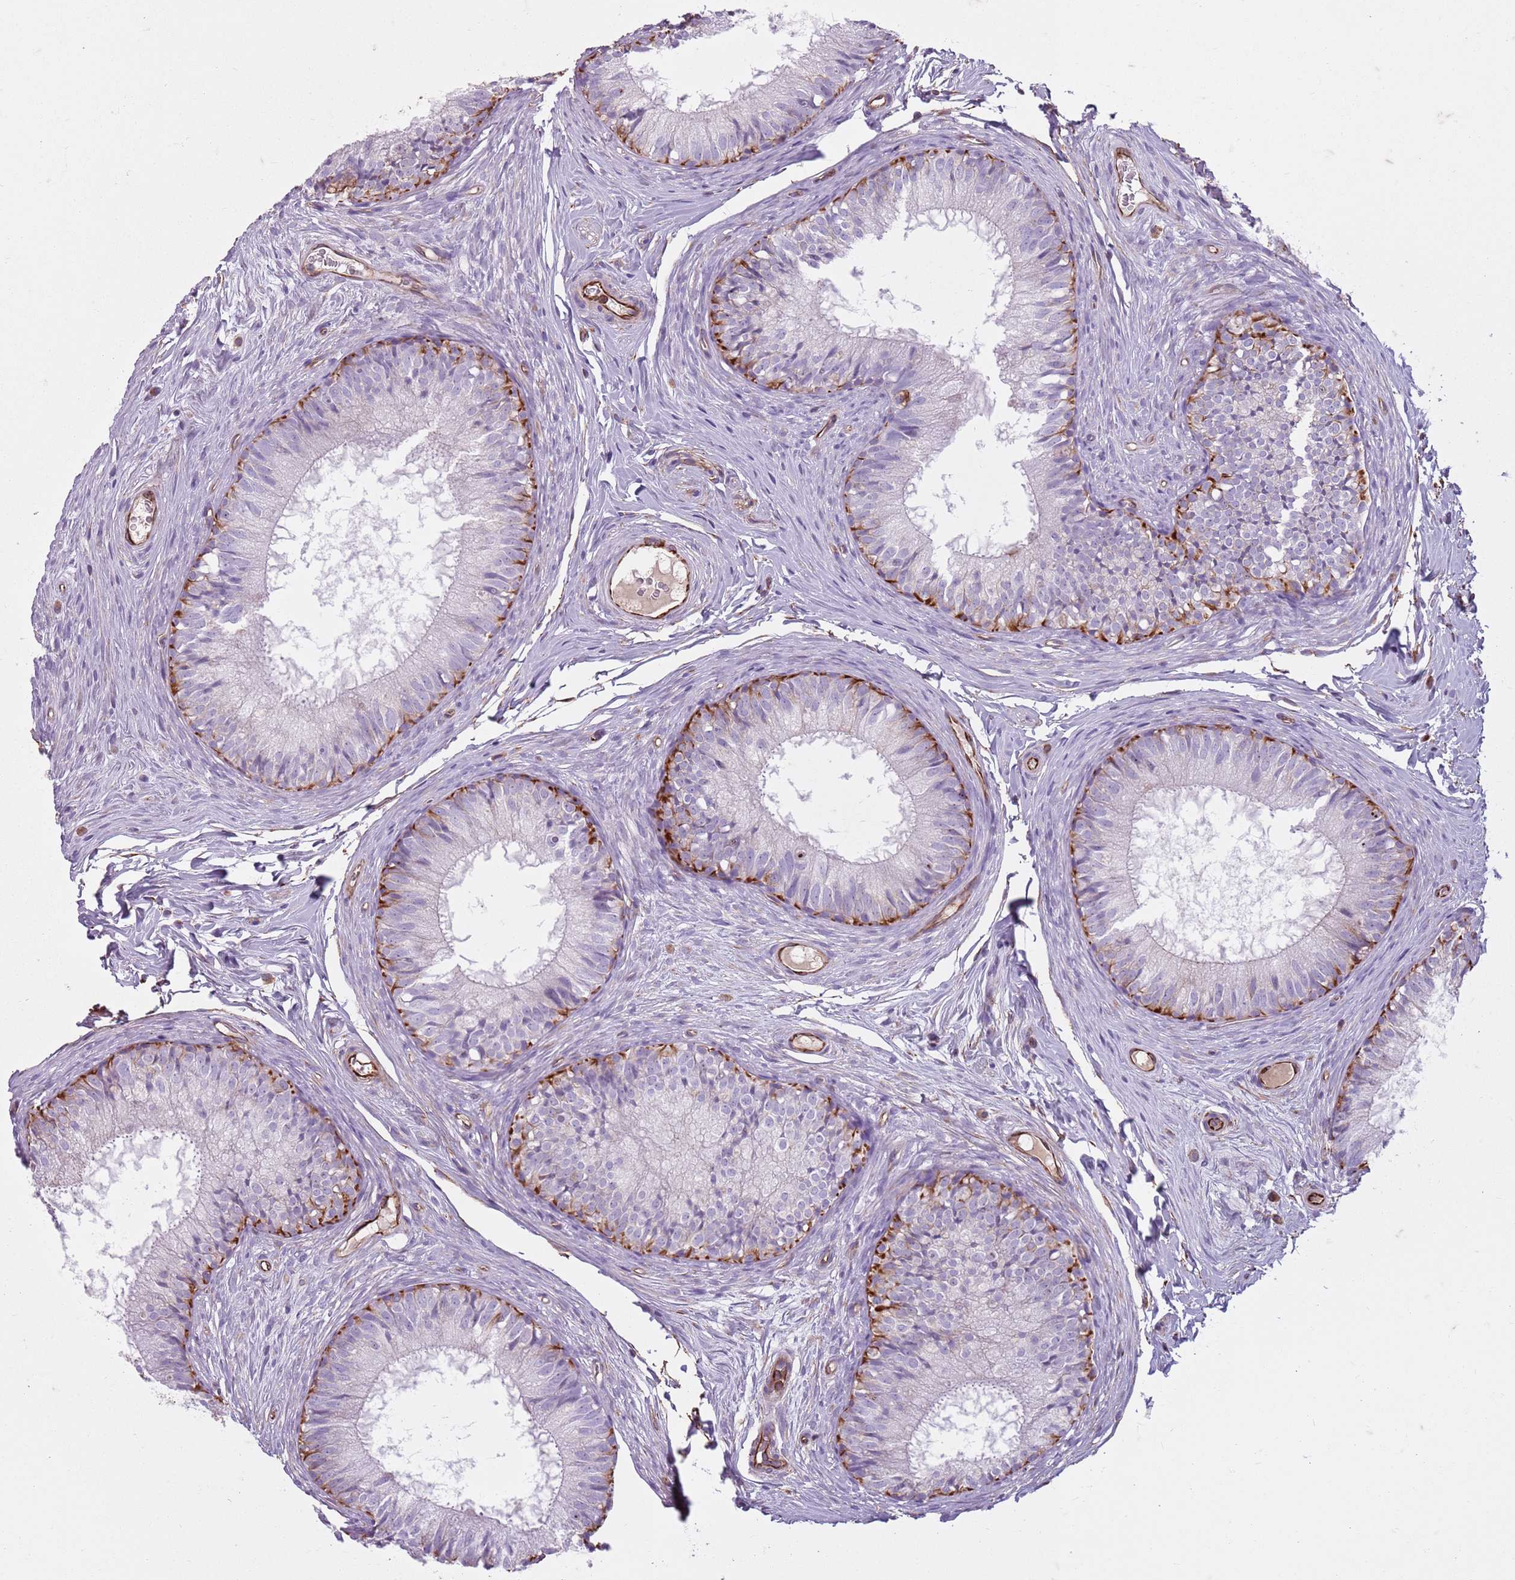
{"staining": {"intensity": "moderate", "quantity": "25%-75%", "location": "cytoplasmic/membranous"}, "tissue": "epididymis", "cell_type": "Glandular cells", "image_type": "normal", "snomed": [{"axis": "morphology", "description": "Normal tissue, NOS"}, {"axis": "topography", "description": "Epididymis"}], "caption": "Immunohistochemistry (IHC) histopathology image of normal human epididymis stained for a protein (brown), which reveals medium levels of moderate cytoplasmic/membranous expression in about 25%-75% of glandular cells.", "gene": "TAS2R38", "patient": {"sex": "male", "age": 25}}